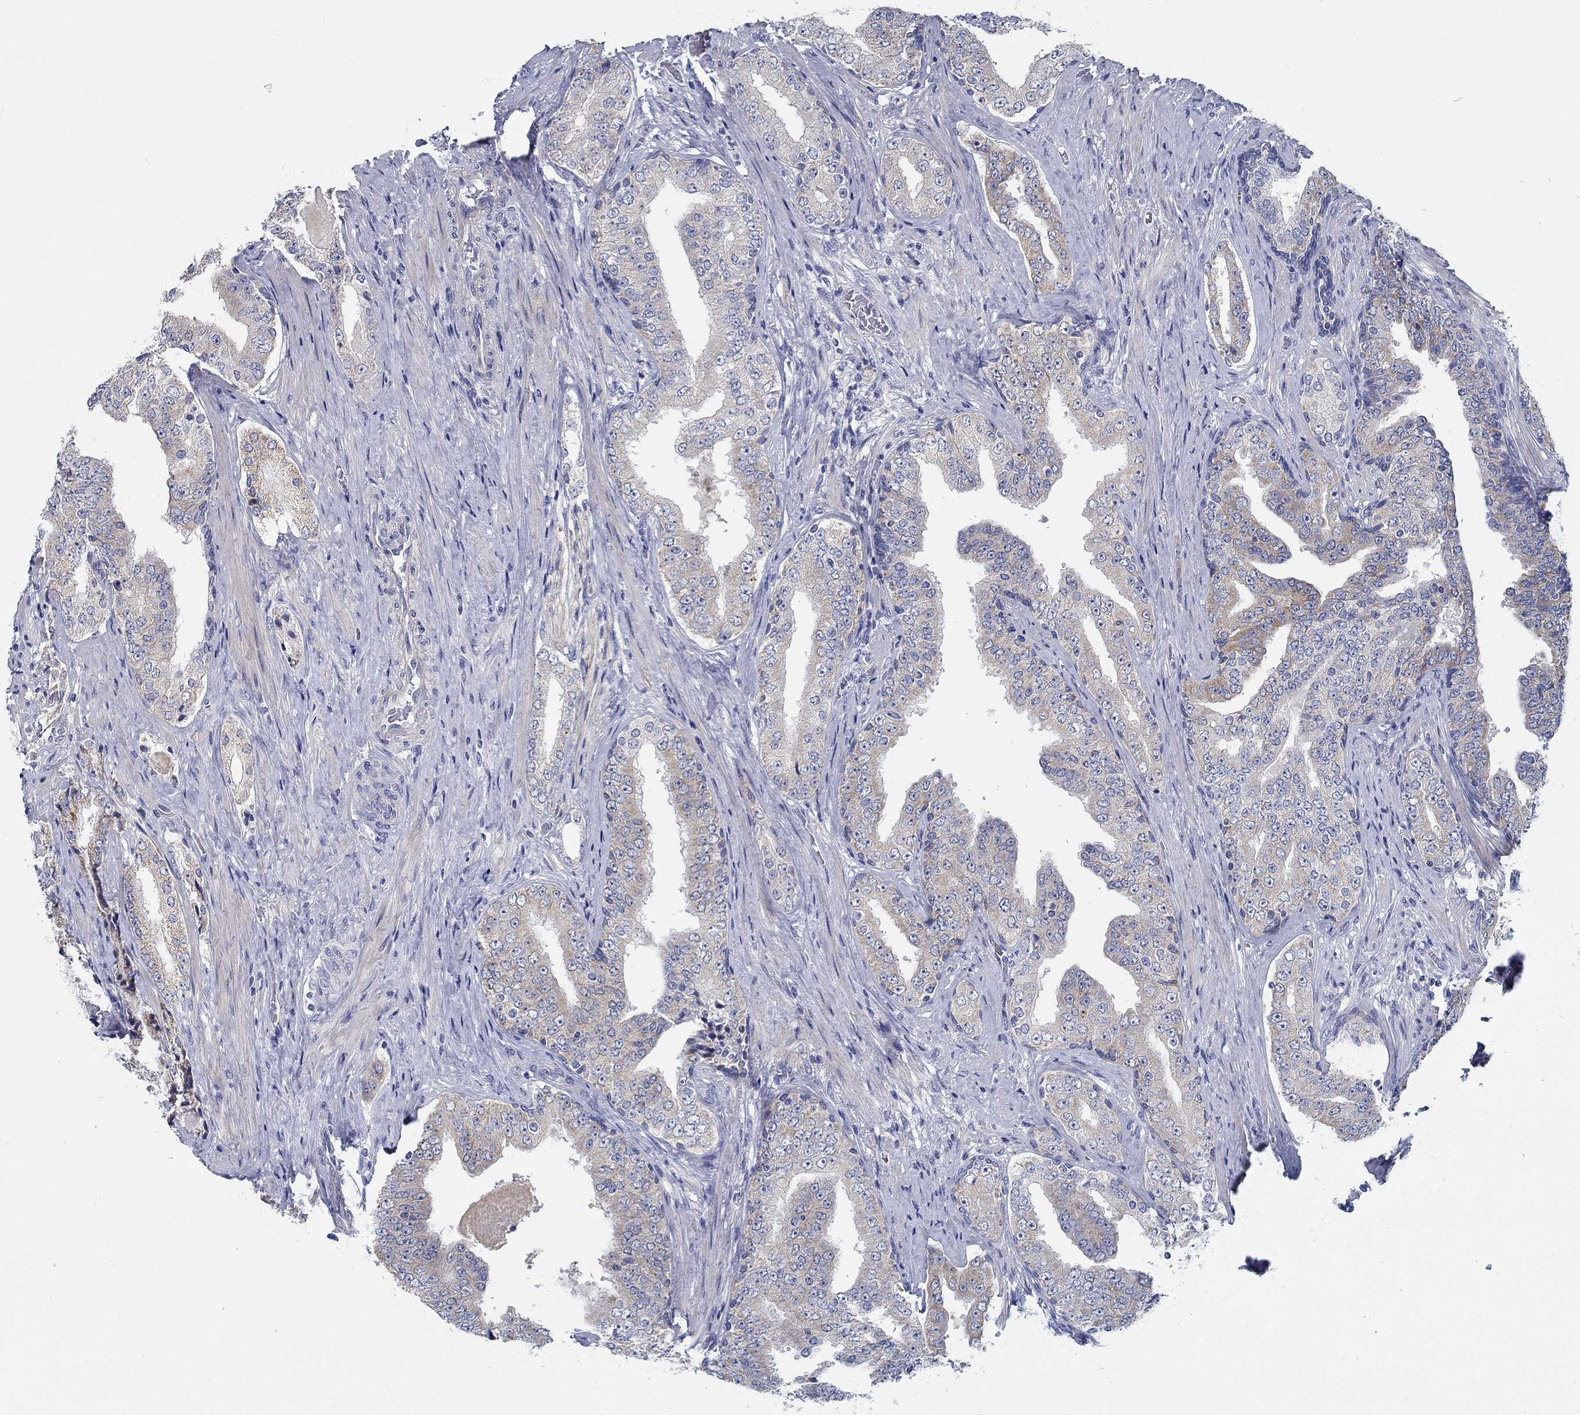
{"staining": {"intensity": "weak", "quantity": "25%-75%", "location": "cytoplasmic/membranous"}, "tissue": "prostate cancer", "cell_type": "Tumor cells", "image_type": "cancer", "snomed": [{"axis": "morphology", "description": "Adenocarcinoma, Low grade"}, {"axis": "topography", "description": "Prostate and seminal vesicle, NOS"}], "caption": "IHC micrograph of human prostate cancer stained for a protein (brown), which shows low levels of weak cytoplasmic/membranous expression in about 25%-75% of tumor cells.", "gene": "MYBPC1", "patient": {"sex": "male", "age": 61}}